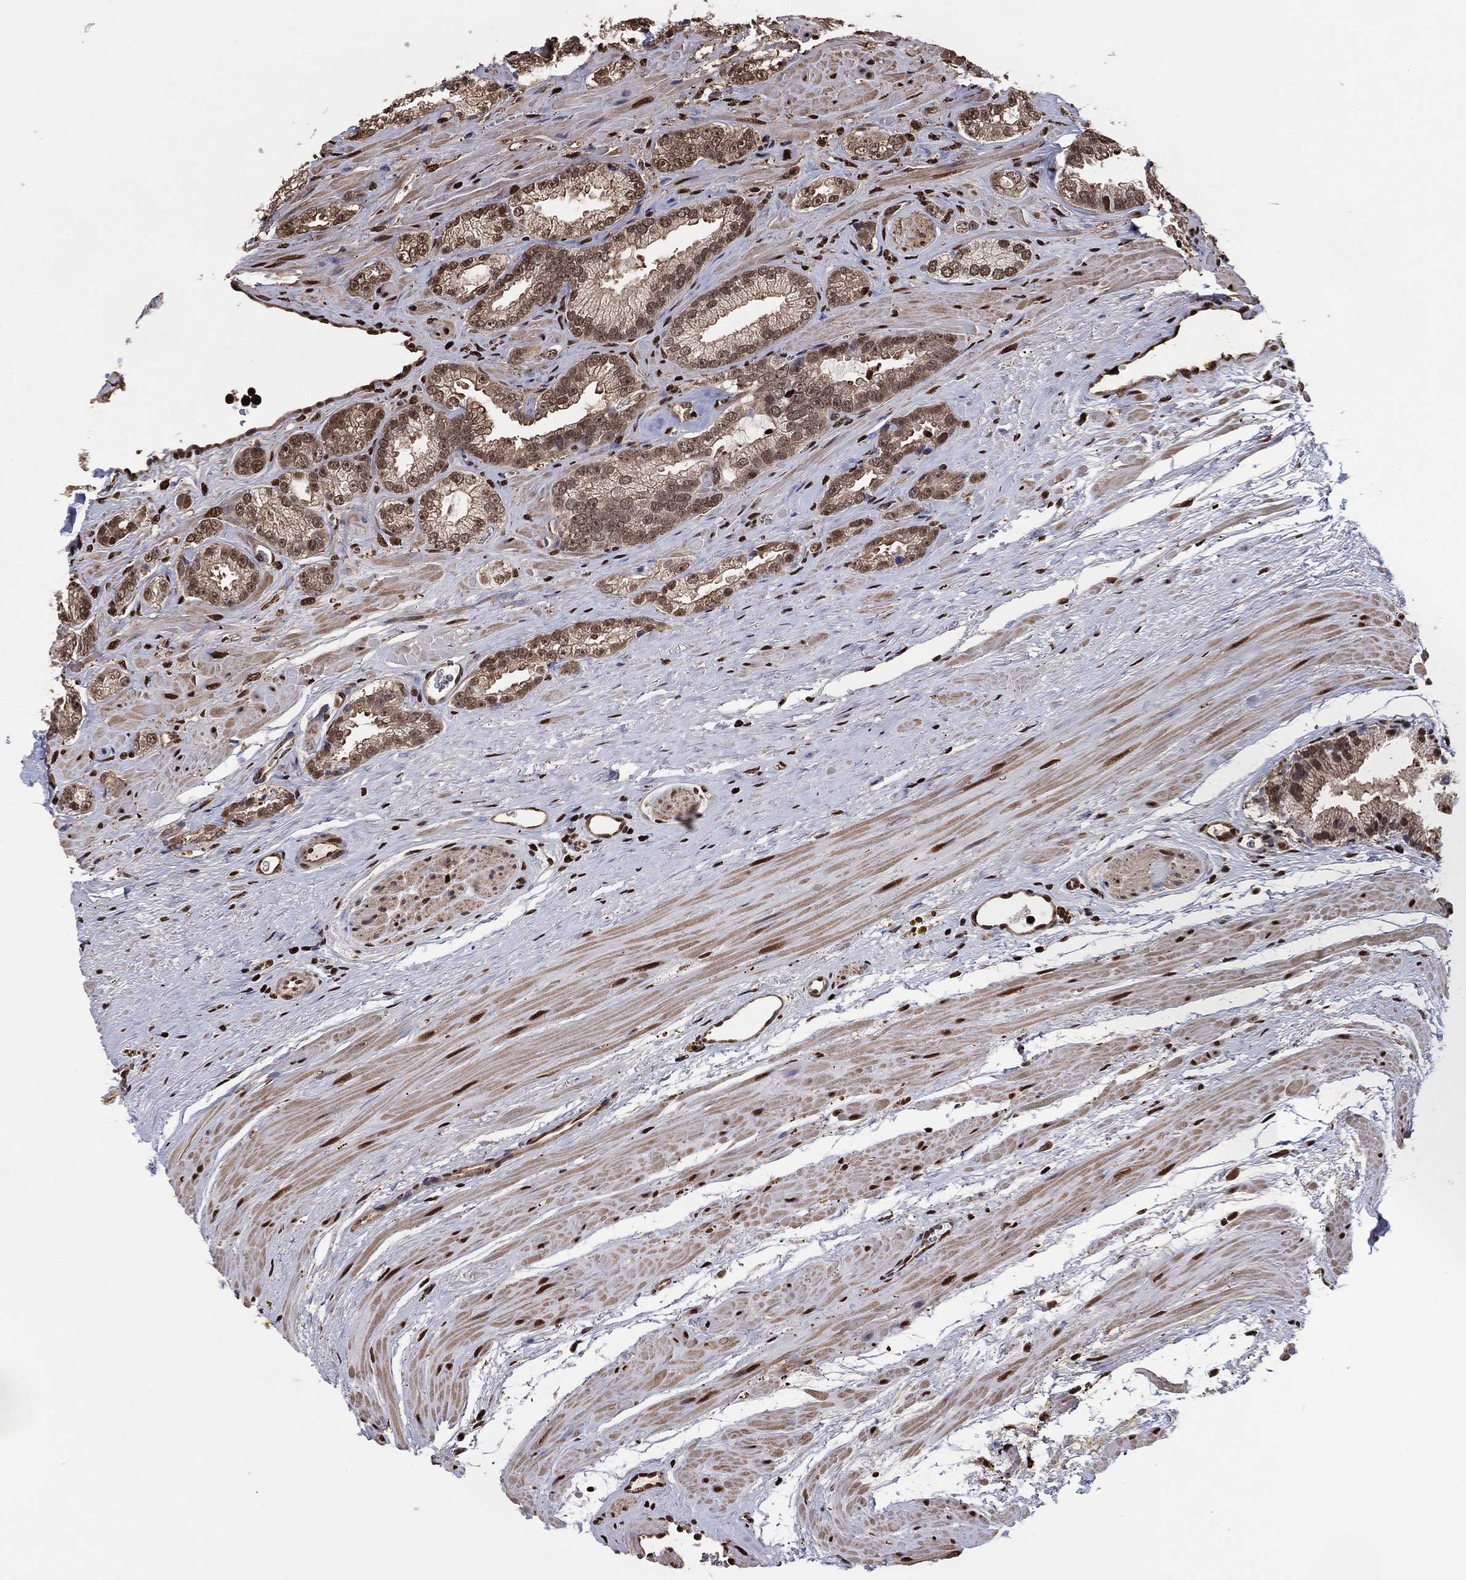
{"staining": {"intensity": "moderate", "quantity": ">75%", "location": "nuclear"}, "tissue": "prostate cancer", "cell_type": "Tumor cells", "image_type": "cancer", "snomed": [{"axis": "morphology", "description": "Adenocarcinoma, NOS"}, {"axis": "topography", "description": "Prostate"}], "caption": "Immunohistochemistry image of neoplastic tissue: prostate cancer stained using IHC reveals medium levels of moderate protein expression localized specifically in the nuclear of tumor cells, appearing as a nuclear brown color.", "gene": "GAPDH", "patient": {"sex": "male", "age": 67}}